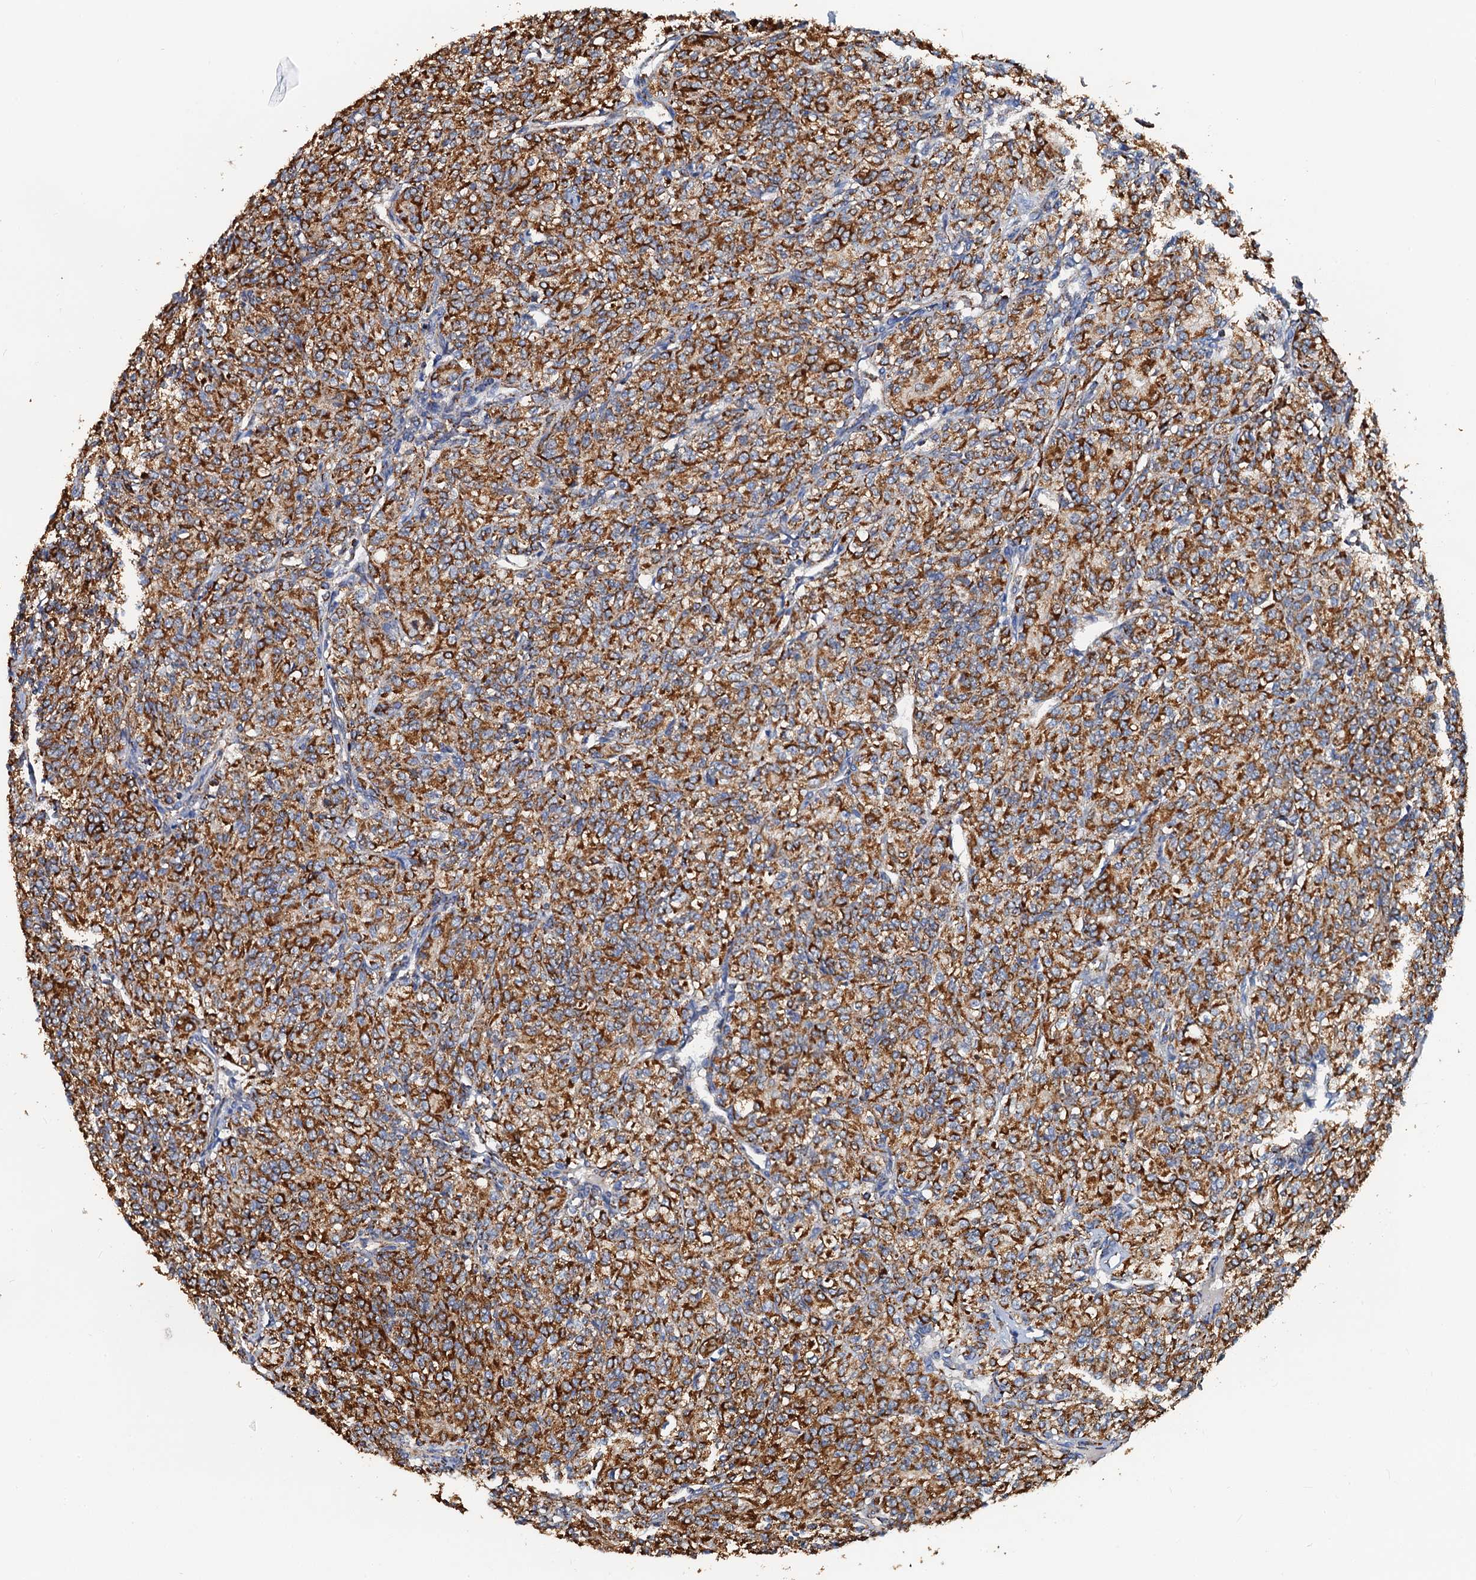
{"staining": {"intensity": "strong", "quantity": ">75%", "location": "cytoplasmic/membranous"}, "tissue": "renal cancer", "cell_type": "Tumor cells", "image_type": "cancer", "snomed": [{"axis": "morphology", "description": "Adenocarcinoma, NOS"}, {"axis": "topography", "description": "Kidney"}], "caption": "Strong cytoplasmic/membranous protein expression is identified in about >75% of tumor cells in renal adenocarcinoma. (DAB (3,3'-diaminobenzidine) IHC, brown staining for protein, blue staining for nuclei).", "gene": "AAGAB", "patient": {"sex": "male", "age": 77}}